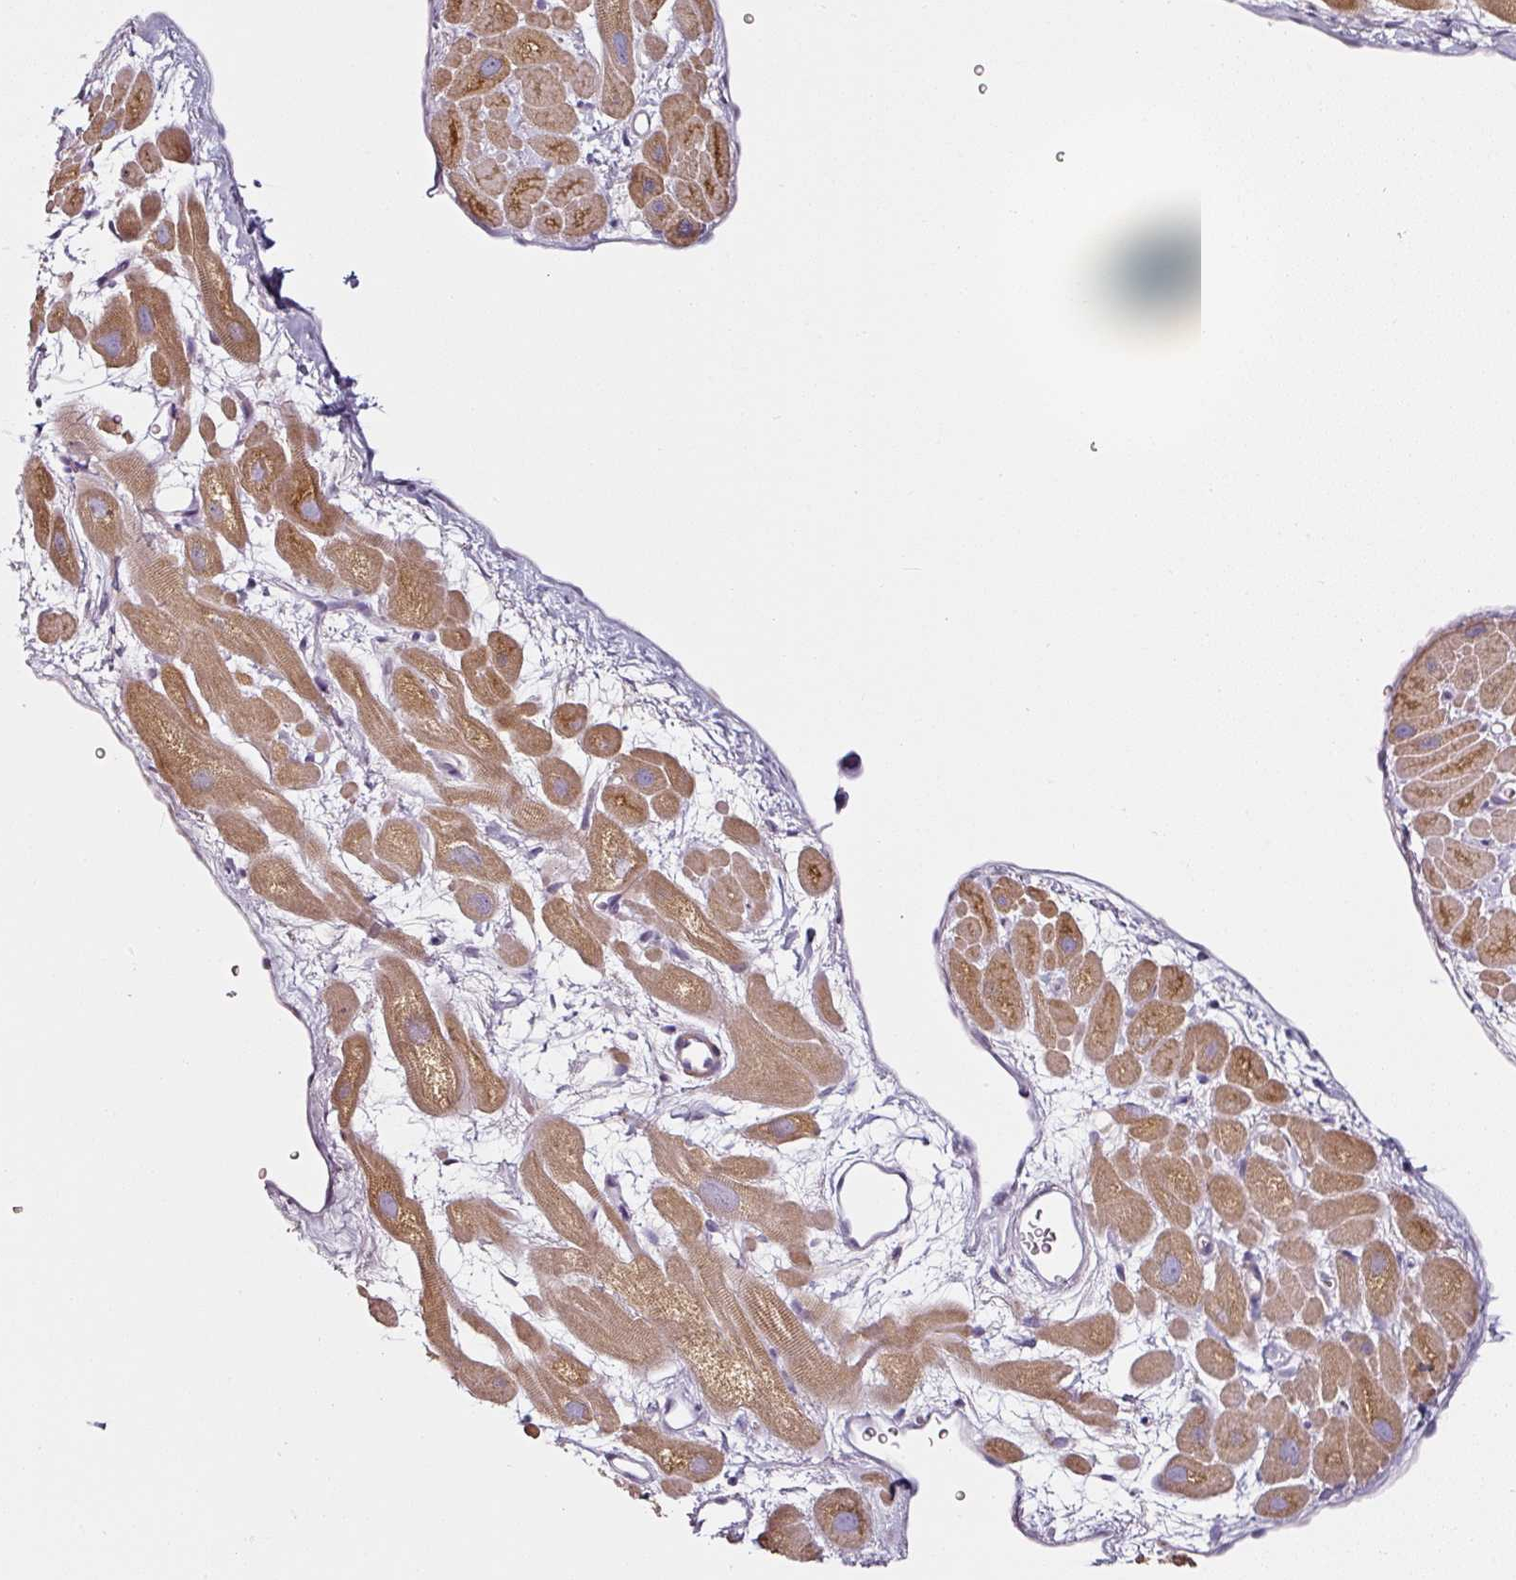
{"staining": {"intensity": "moderate", "quantity": "25%-75%", "location": "cytoplasmic/membranous"}, "tissue": "heart muscle", "cell_type": "Cardiomyocytes", "image_type": "normal", "snomed": [{"axis": "morphology", "description": "Normal tissue, NOS"}, {"axis": "topography", "description": "Heart"}], "caption": "Immunohistochemical staining of normal heart muscle demonstrates medium levels of moderate cytoplasmic/membranous expression in about 25%-75% of cardiomyocytes. Using DAB (3,3'-diaminobenzidine) (brown) and hematoxylin (blue) stains, captured at high magnification using brightfield microscopy.", "gene": "CAP2", "patient": {"sex": "male", "age": 49}}